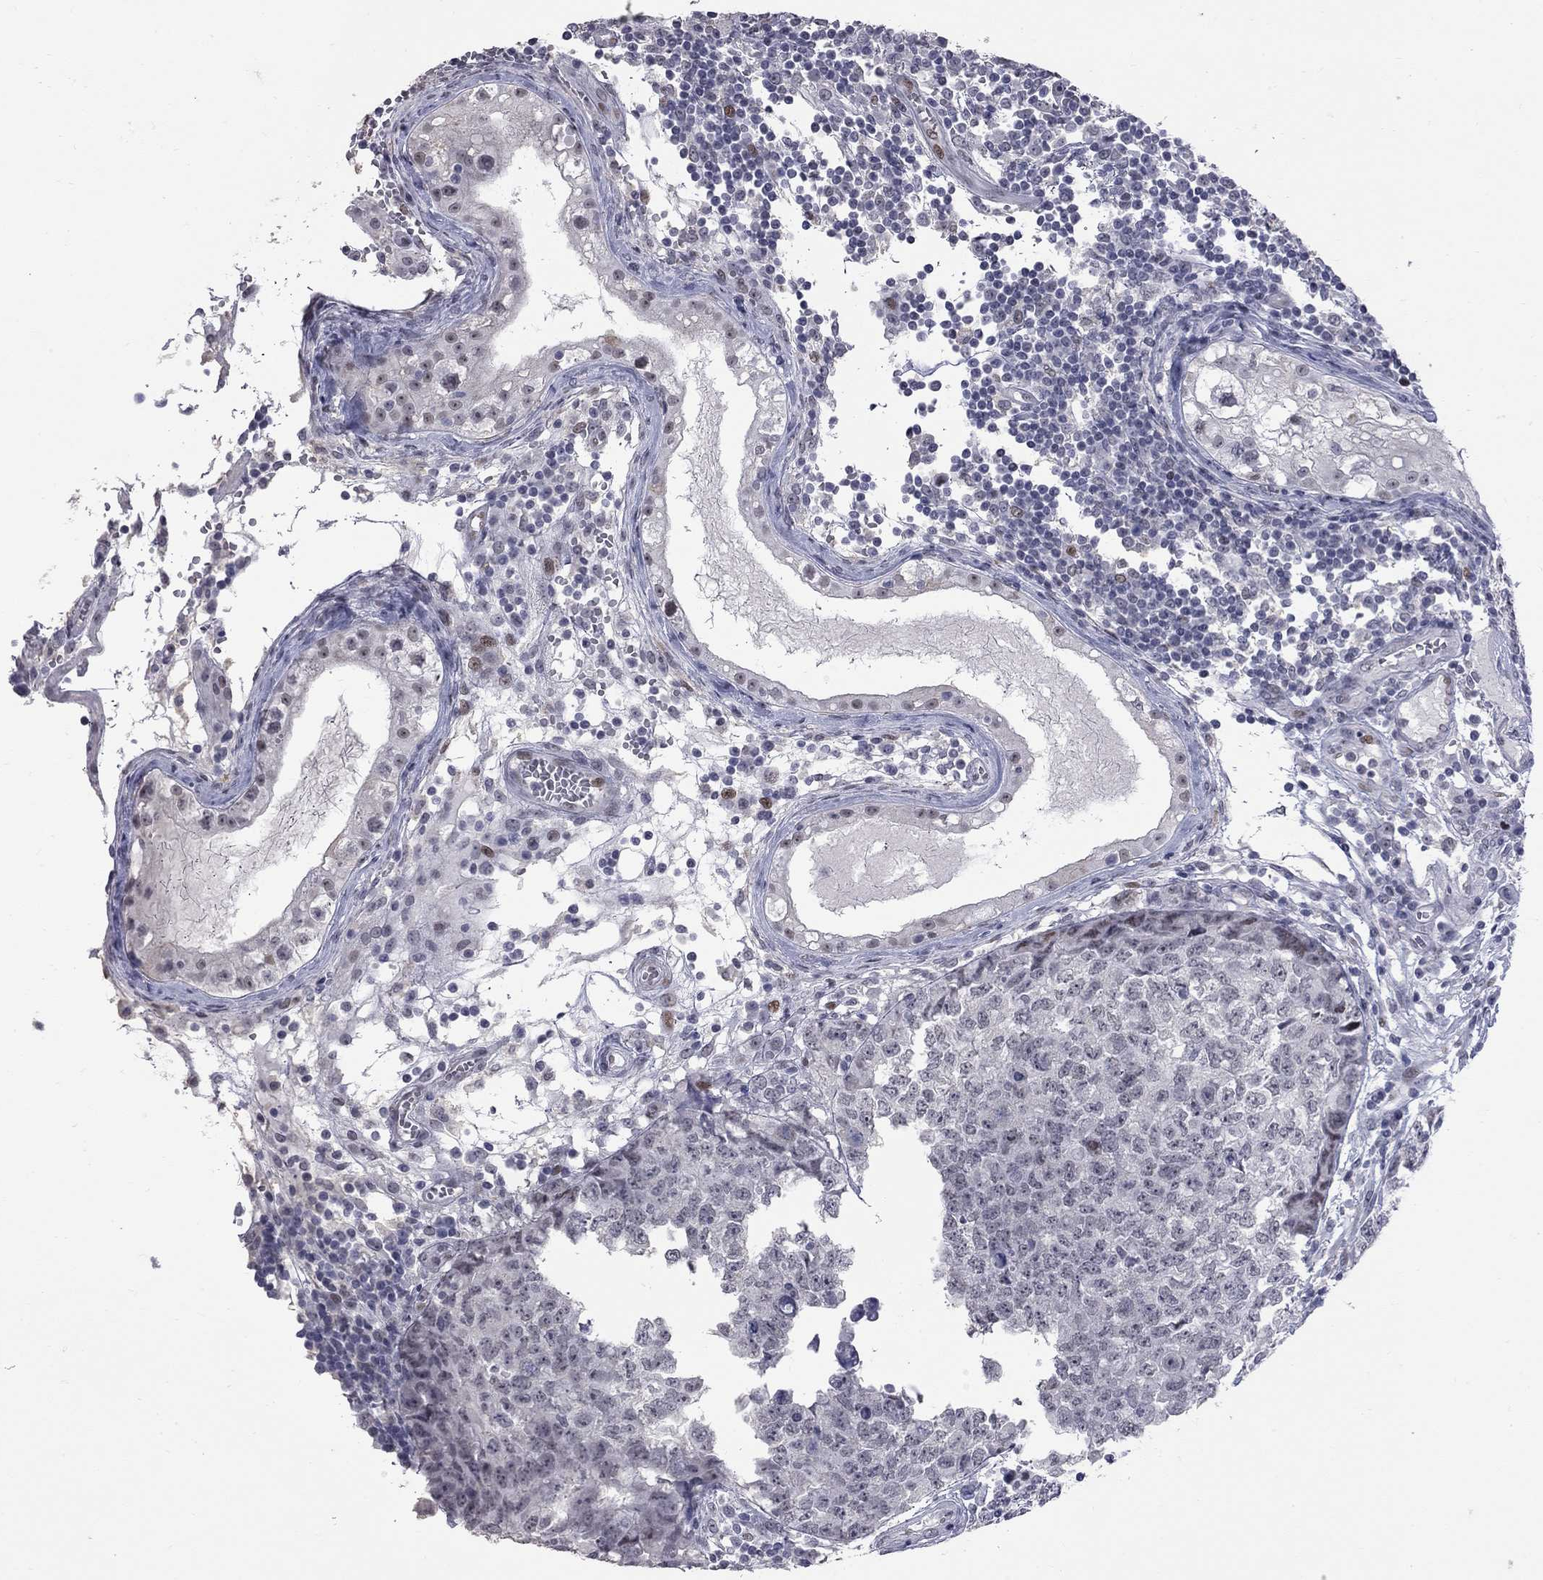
{"staining": {"intensity": "negative", "quantity": "none", "location": "none"}, "tissue": "testis cancer", "cell_type": "Tumor cells", "image_type": "cancer", "snomed": [{"axis": "morphology", "description": "Carcinoma, Embryonal, NOS"}, {"axis": "topography", "description": "Testis"}], "caption": "High magnification brightfield microscopy of testis cancer stained with DAB (3,3'-diaminobenzidine) (brown) and counterstained with hematoxylin (blue): tumor cells show no significant staining.", "gene": "ZNF154", "patient": {"sex": "male", "age": 23}}